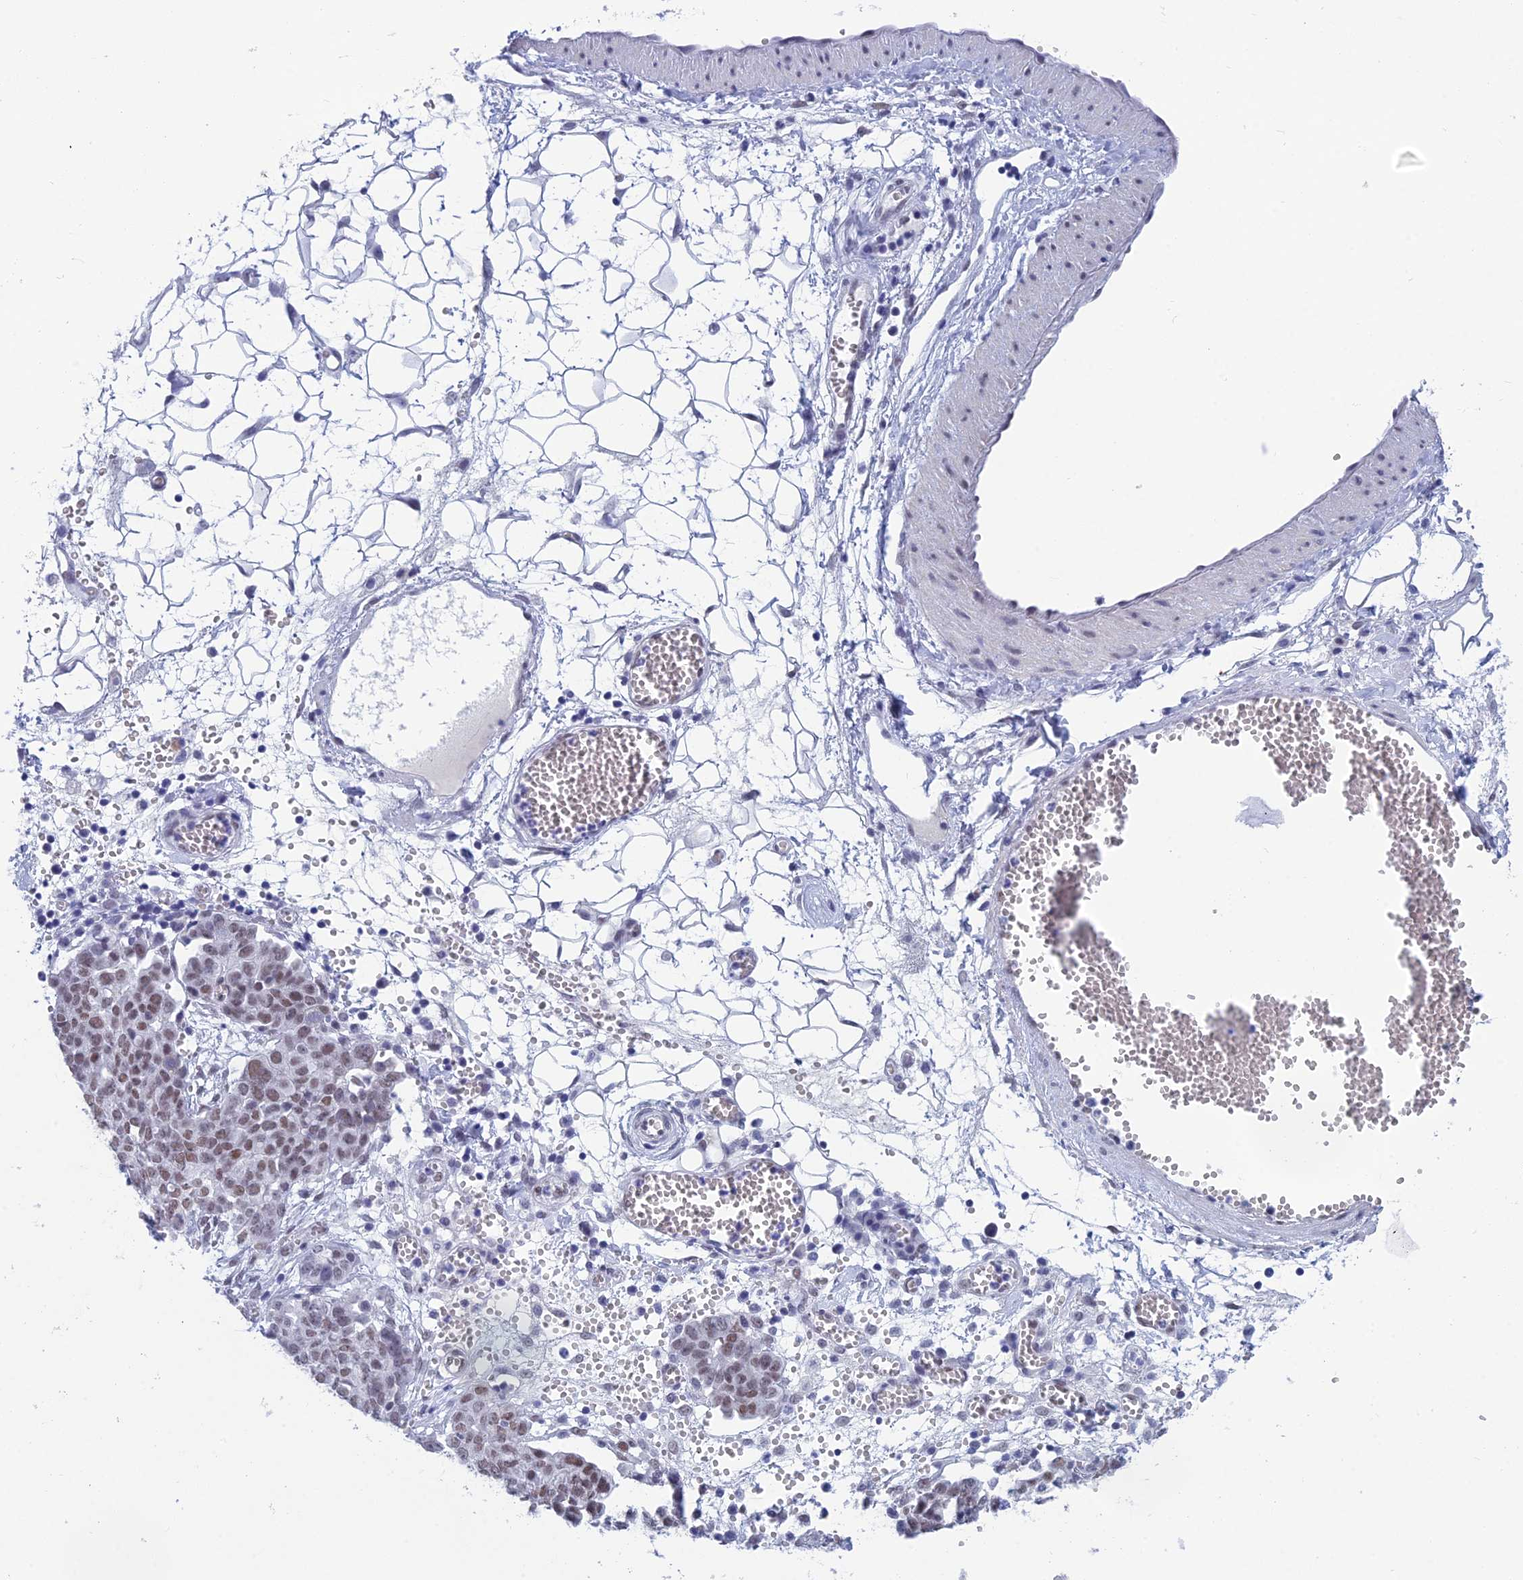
{"staining": {"intensity": "weak", "quantity": ">75%", "location": "nuclear"}, "tissue": "ovarian cancer", "cell_type": "Tumor cells", "image_type": "cancer", "snomed": [{"axis": "morphology", "description": "Cystadenocarcinoma, serous, NOS"}, {"axis": "topography", "description": "Soft tissue"}, {"axis": "topography", "description": "Ovary"}], "caption": "This is an image of immunohistochemistry staining of ovarian cancer, which shows weak staining in the nuclear of tumor cells.", "gene": "NABP2", "patient": {"sex": "female", "age": 57}}